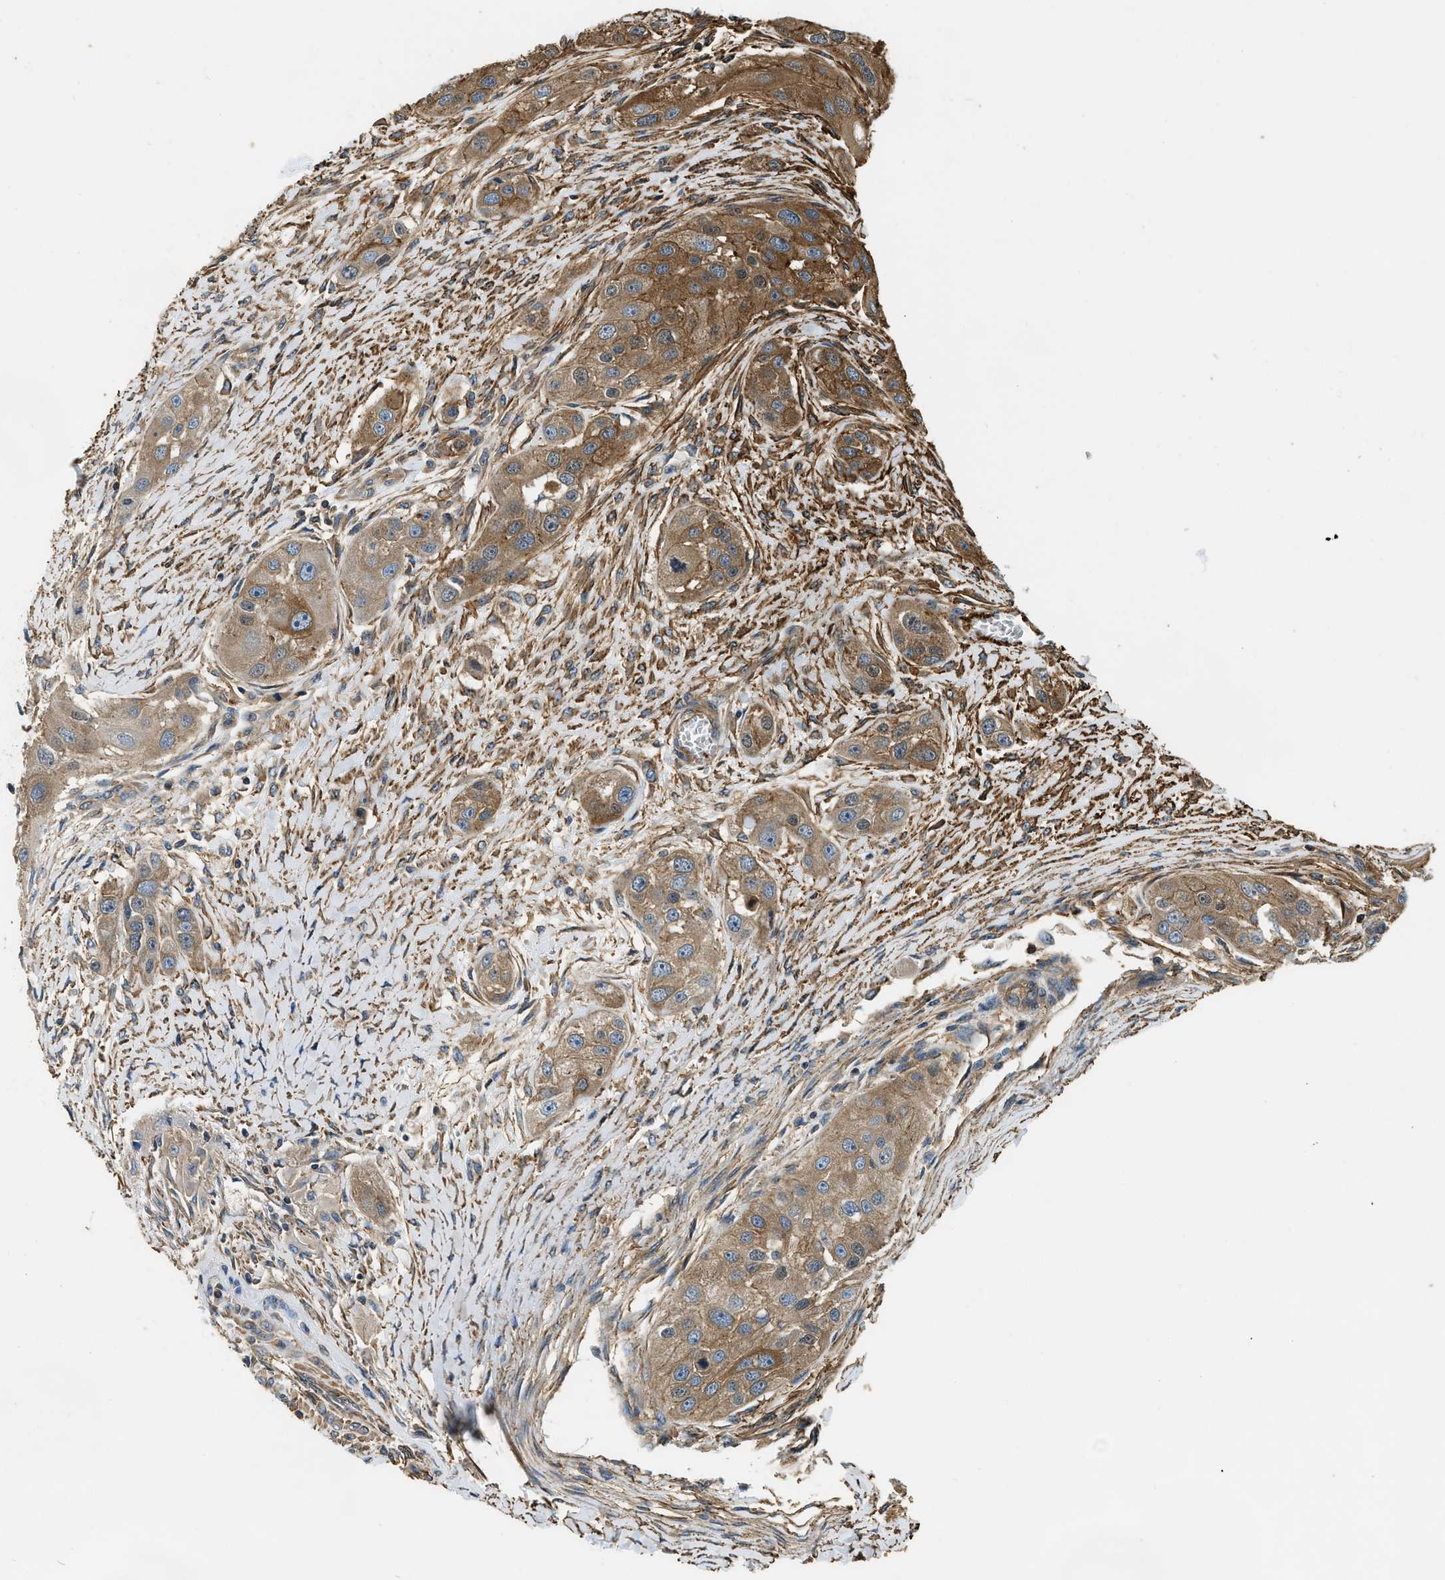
{"staining": {"intensity": "moderate", "quantity": ">75%", "location": "cytoplasmic/membranous"}, "tissue": "head and neck cancer", "cell_type": "Tumor cells", "image_type": "cancer", "snomed": [{"axis": "morphology", "description": "Normal tissue, NOS"}, {"axis": "morphology", "description": "Squamous cell carcinoma, NOS"}, {"axis": "topography", "description": "Skeletal muscle"}, {"axis": "topography", "description": "Head-Neck"}], "caption": "The immunohistochemical stain labels moderate cytoplasmic/membranous expression in tumor cells of head and neck cancer (squamous cell carcinoma) tissue. The staining was performed using DAB, with brown indicating positive protein expression. Nuclei are stained blue with hematoxylin.", "gene": "YARS1", "patient": {"sex": "male", "age": 51}}